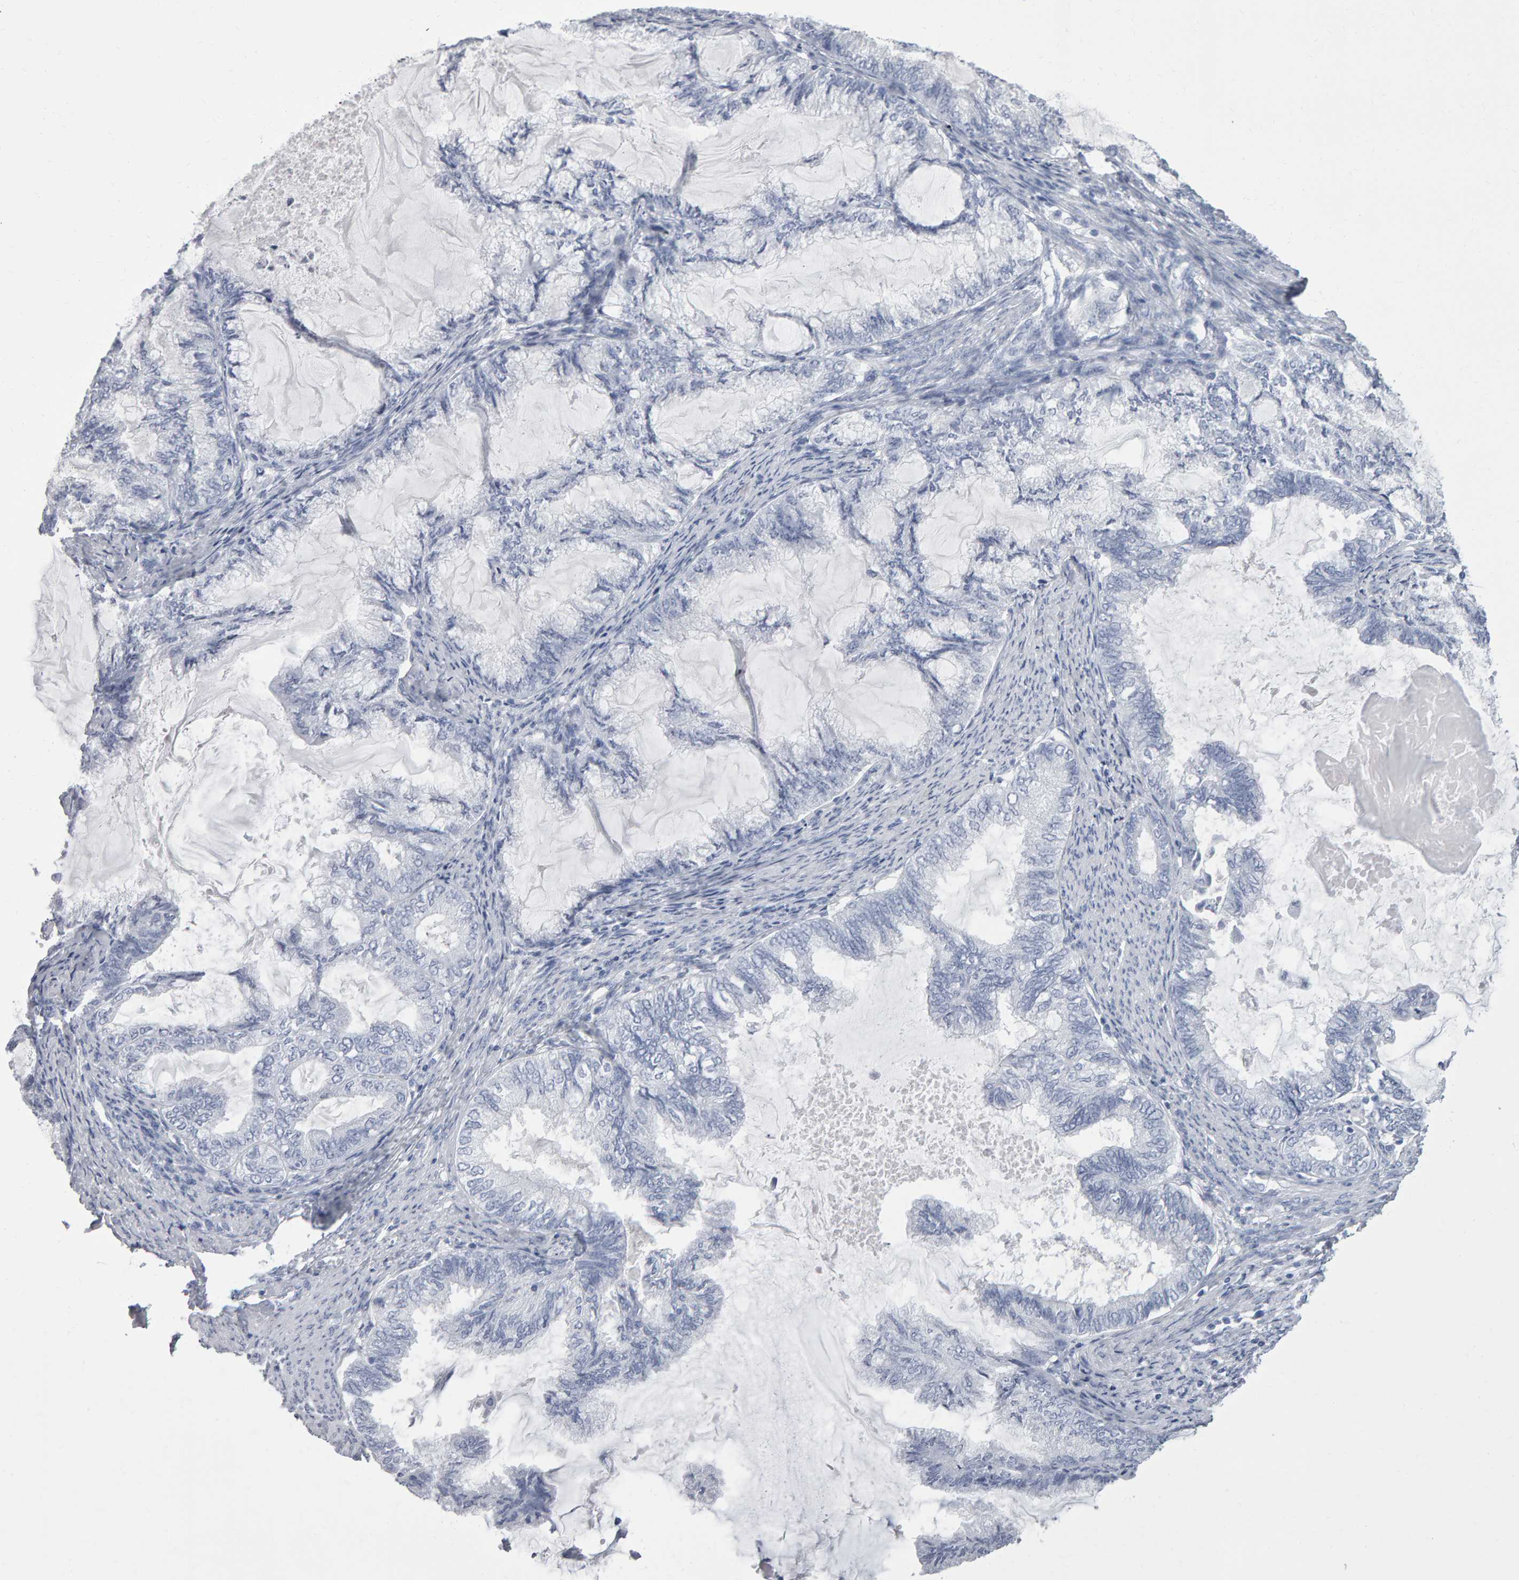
{"staining": {"intensity": "negative", "quantity": "none", "location": "none"}, "tissue": "endometrial cancer", "cell_type": "Tumor cells", "image_type": "cancer", "snomed": [{"axis": "morphology", "description": "Adenocarcinoma, NOS"}, {"axis": "topography", "description": "Endometrium"}], "caption": "Immunohistochemical staining of human endometrial cancer (adenocarcinoma) shows no significant positivity in tumor cells.", "gene": "NCDN", "patient": {"sex": "female", "age": 86}}